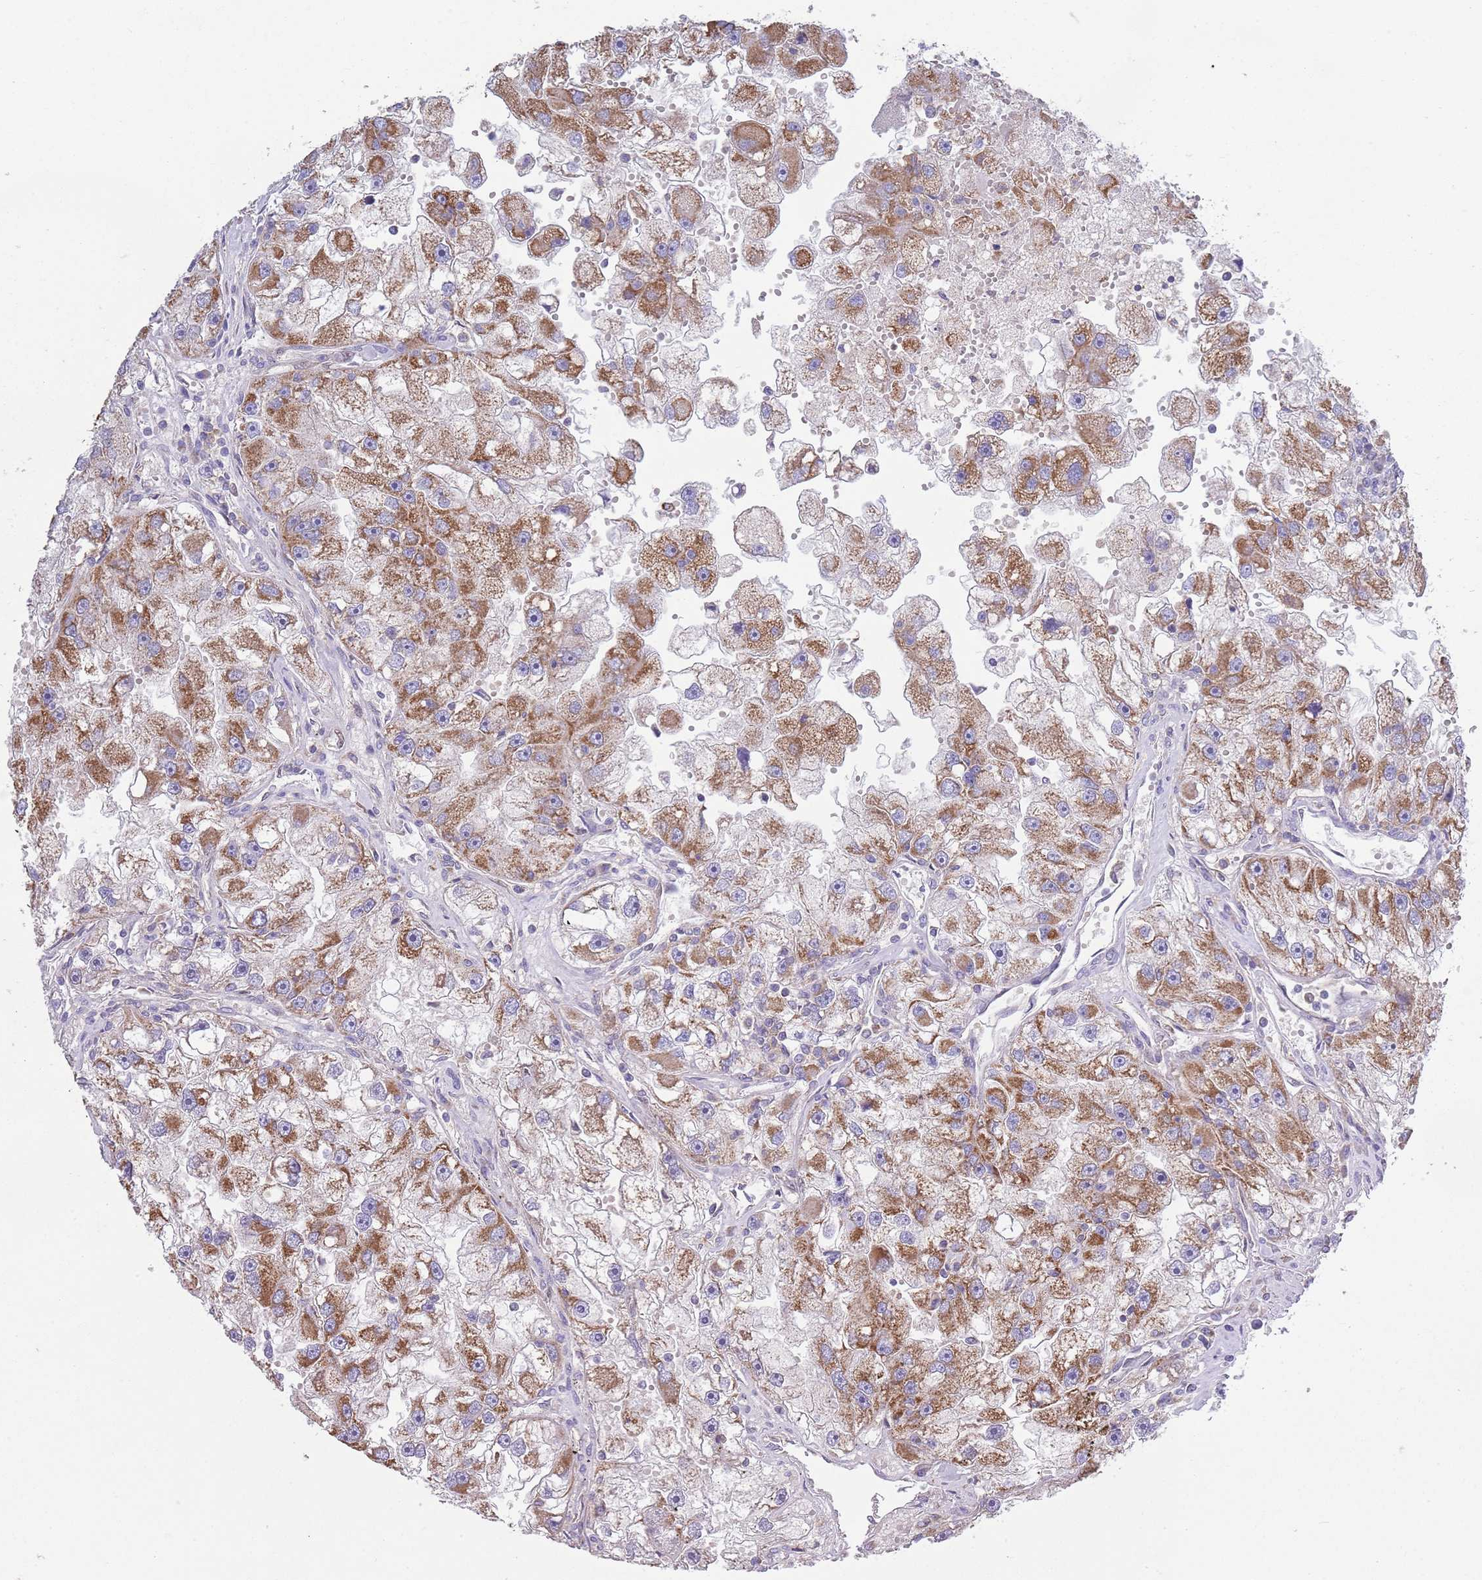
{"staining": {"intensity": "moderate", "quantity": ">75%", "location": "cytoplasmic/membranous"}, "tissue": "renal cancer", "cell_type": "Tumor cells", "image_type": "cancer", "snomed": [{"axis": "morphology", "description": "Adenocarcinoma, NOS"}, {"axis": "topography", "description": "Kidney"}], "caption": "High-power microscopy captured an IHC micrograph of renal cancer (adenocarcinoma), revealing moderate cytoplasmic/membranous expression in about >75% of tumor cells.", "gene": "DDT", "patient": {"sex": "male", "age": 63}}